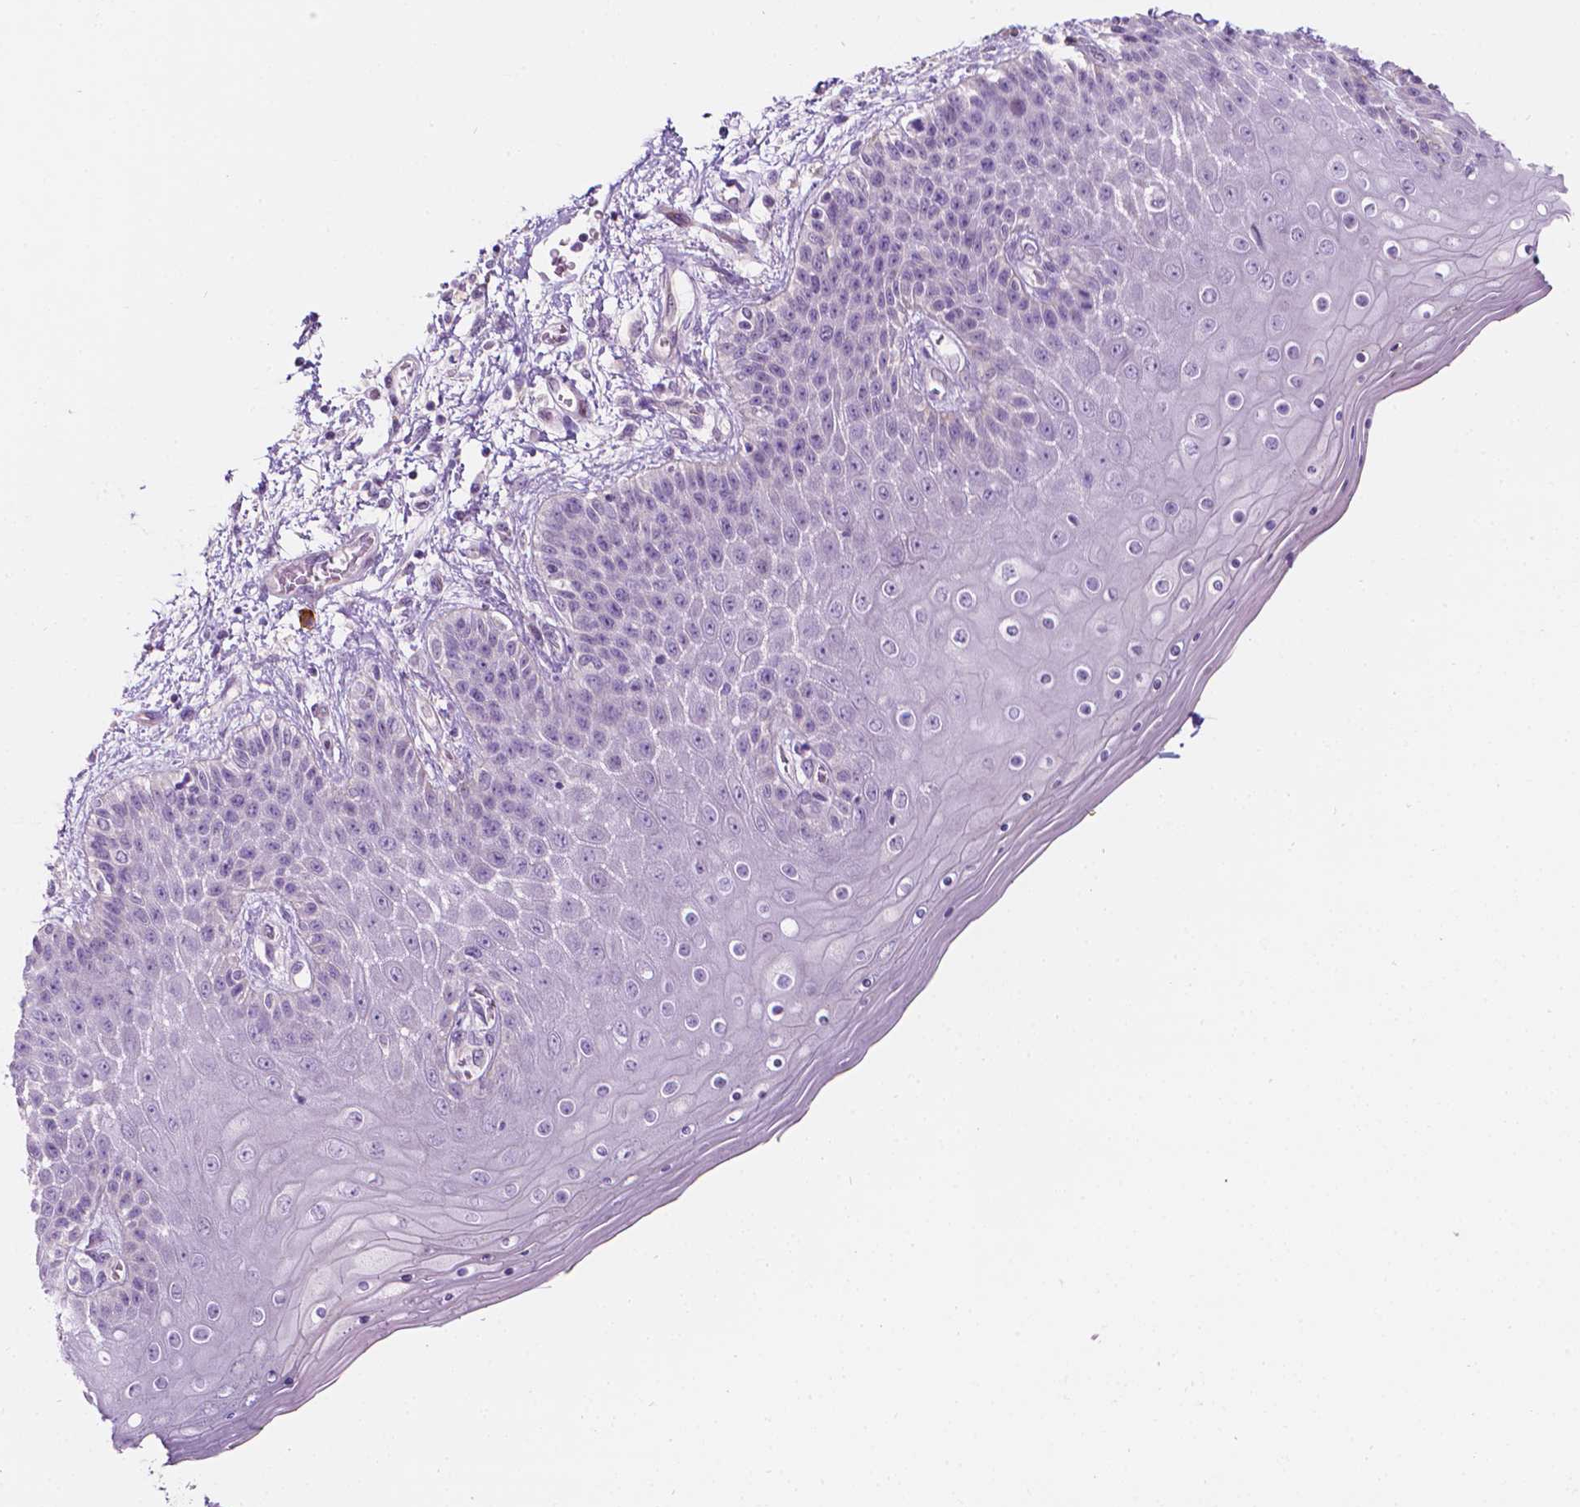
{"staining": {"intensity": "moderate", "quantity": "<25%", "location": "cytoplasmic/membranous"}, "tissue": "skin", "cell_type": "Epidermal cells", "image_type": "normal", "snomed": [{"axis": "morphology", "description": "Normal tissue, NOS"}, {"axis": "topography", "description": "Anal"}], "caption": "This histopathology image reveals normal skin stained with immunohistochemistry to label a protein in brown. The cytoplasmic/membranous of epidermal cells show moderate positivity for the protein. Nuclei are counter-stained blue.", "gene": "NOS1AP", "patient": {"sex": "female", "age": 46}}